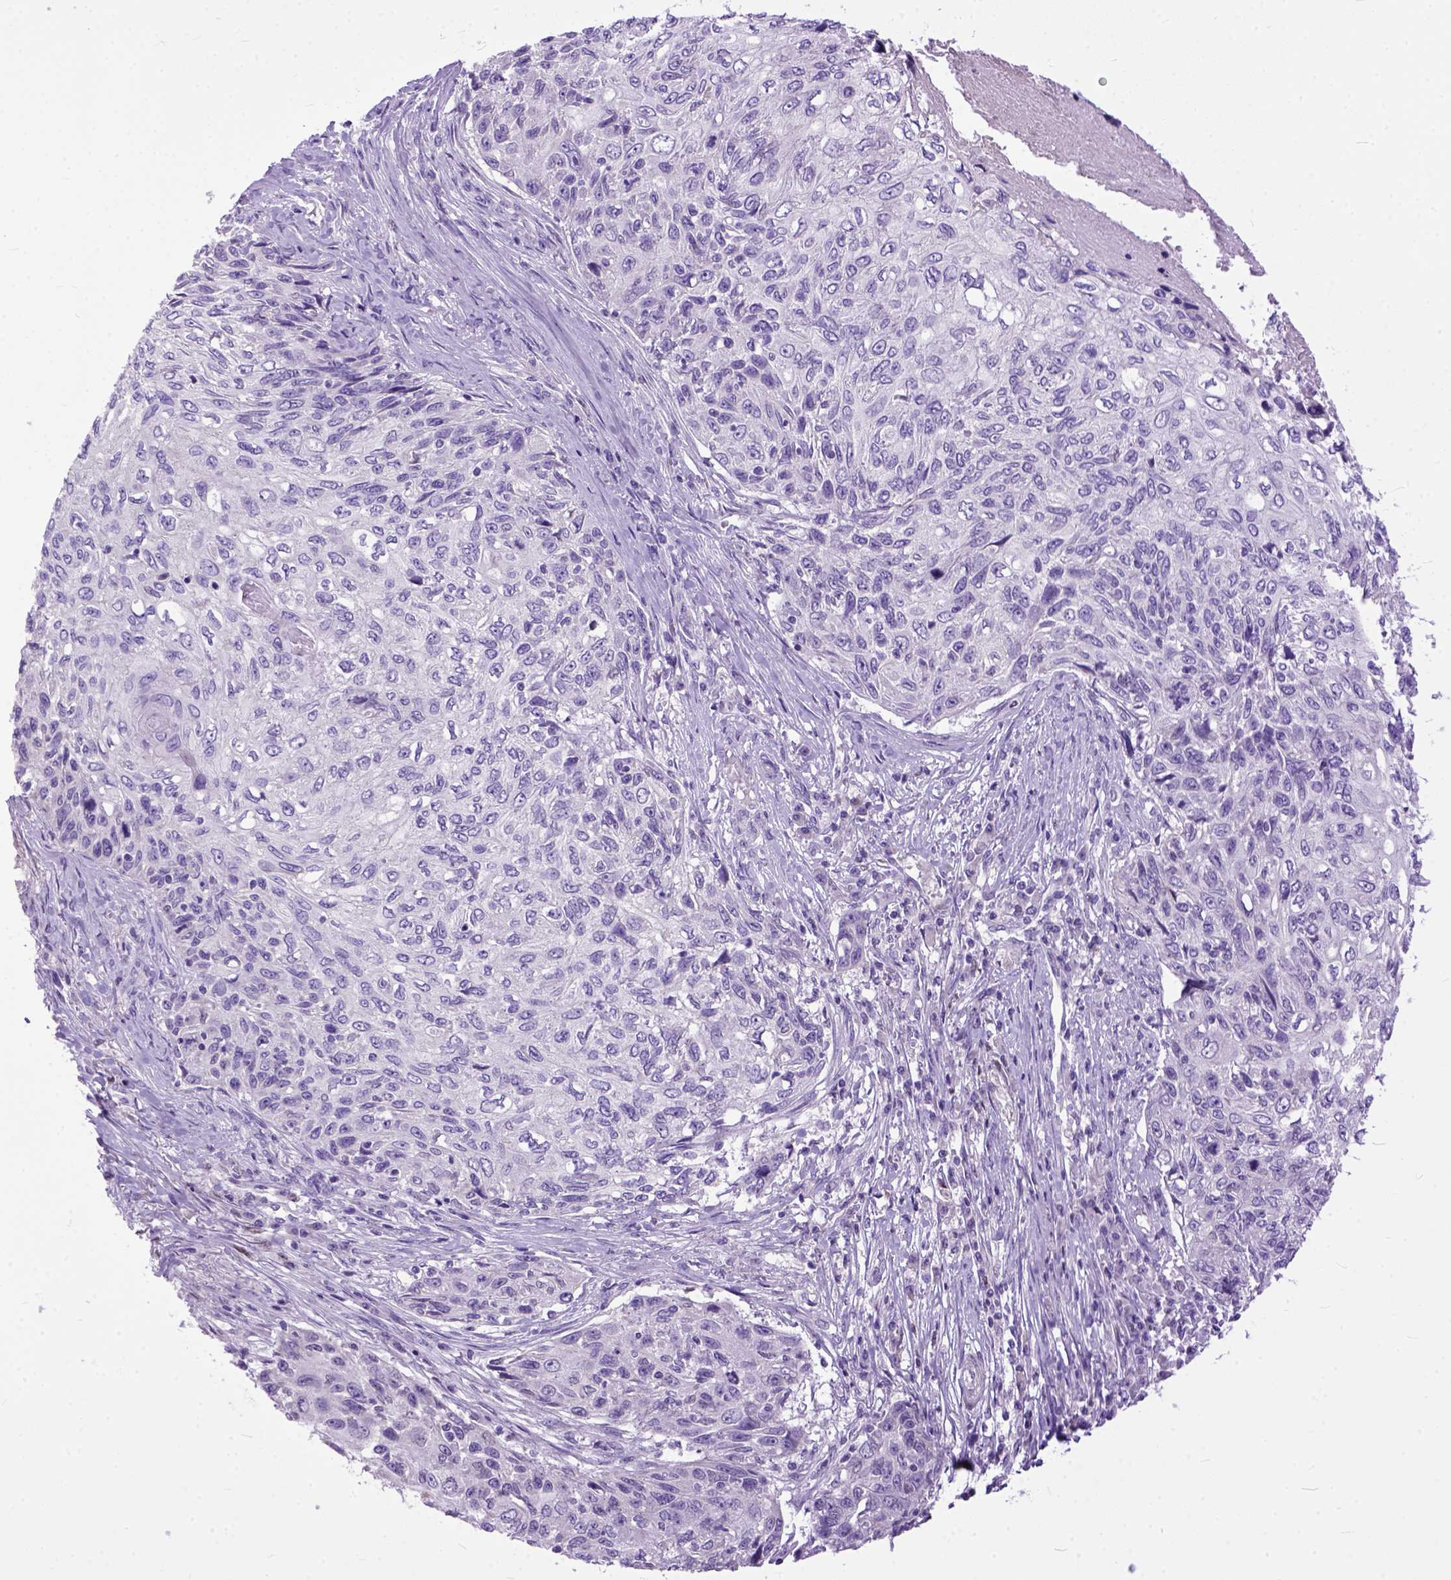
{"staining": {"intensity": "negative", "quantity": "none", "location": "none"}, "tissue": "skin cancer", "cell_type": "Tumor cells", "image_type": "cancer", "snomed": [{"axis": "morphology", "description": "Squamous cell carcinoma, NOS"}, {"axis": "topography", "description": "Skin"}], "caption": "High power microscopy image of an immunohistochemistry (IHC) histopathology image of skin cancer, revealing no significant positivity in tumor cells.", "gene": "CRB1", "patient": {"sex": "male", "age": 92}}